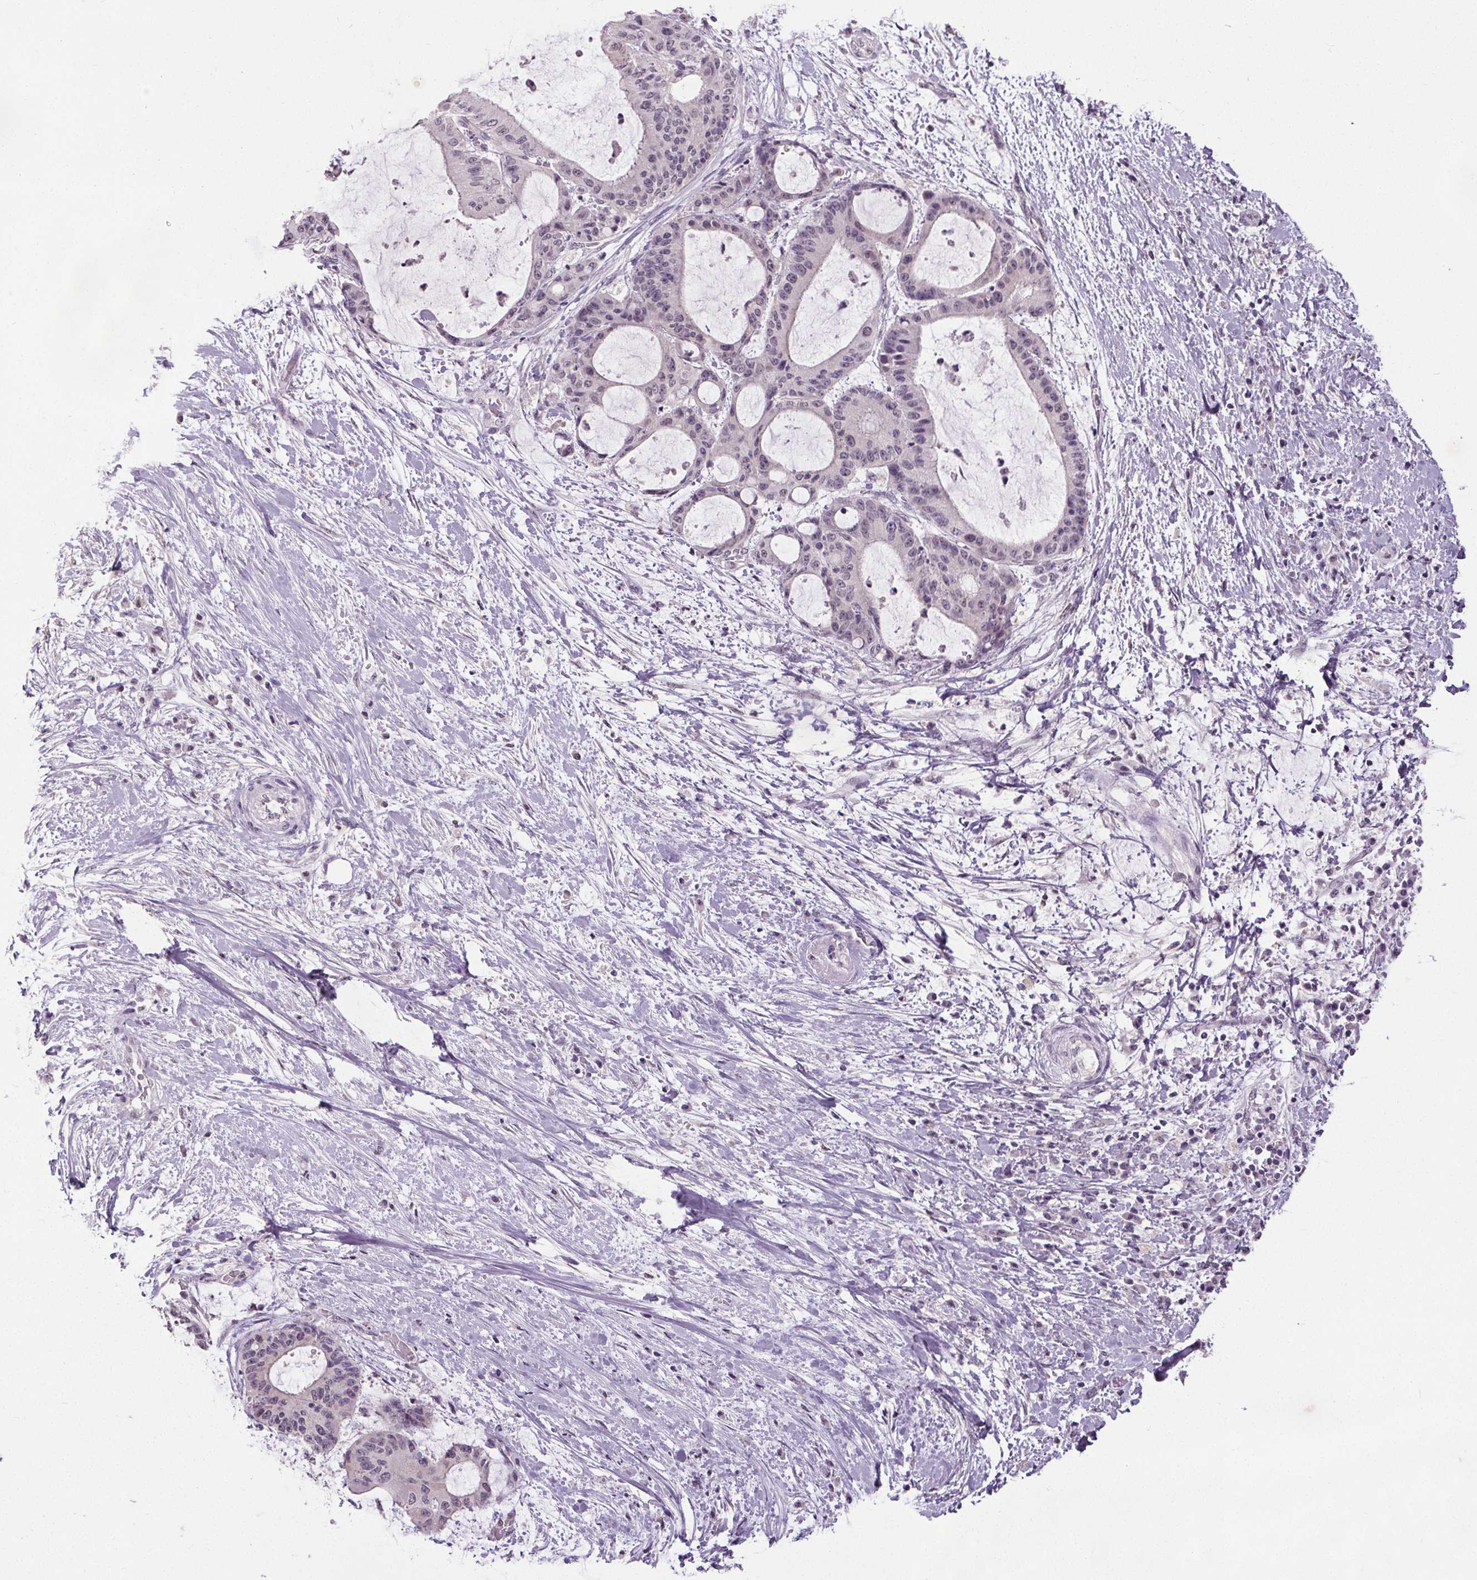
{"staining": {"intensity": "negative", "quantity": "none", "location": "none"}, "tissue": "liver cancer", "cell_type": "Tumor cells", "image_type": "cancer", "snomed": [{"axis": "morphology", "description": "Cholangiocarcinoma"}, {"axis": "topography", "description": "Liver"}], "caption": "Immunohistochemistry micrograph of neoplastic tissue: human liver cancer (cholangiocarcinoma) stained with DAB exhibits no significant protein staining in tumor cells.", "gene": "SLC2A9", "patient": {"sex": "female", "age": 73}}